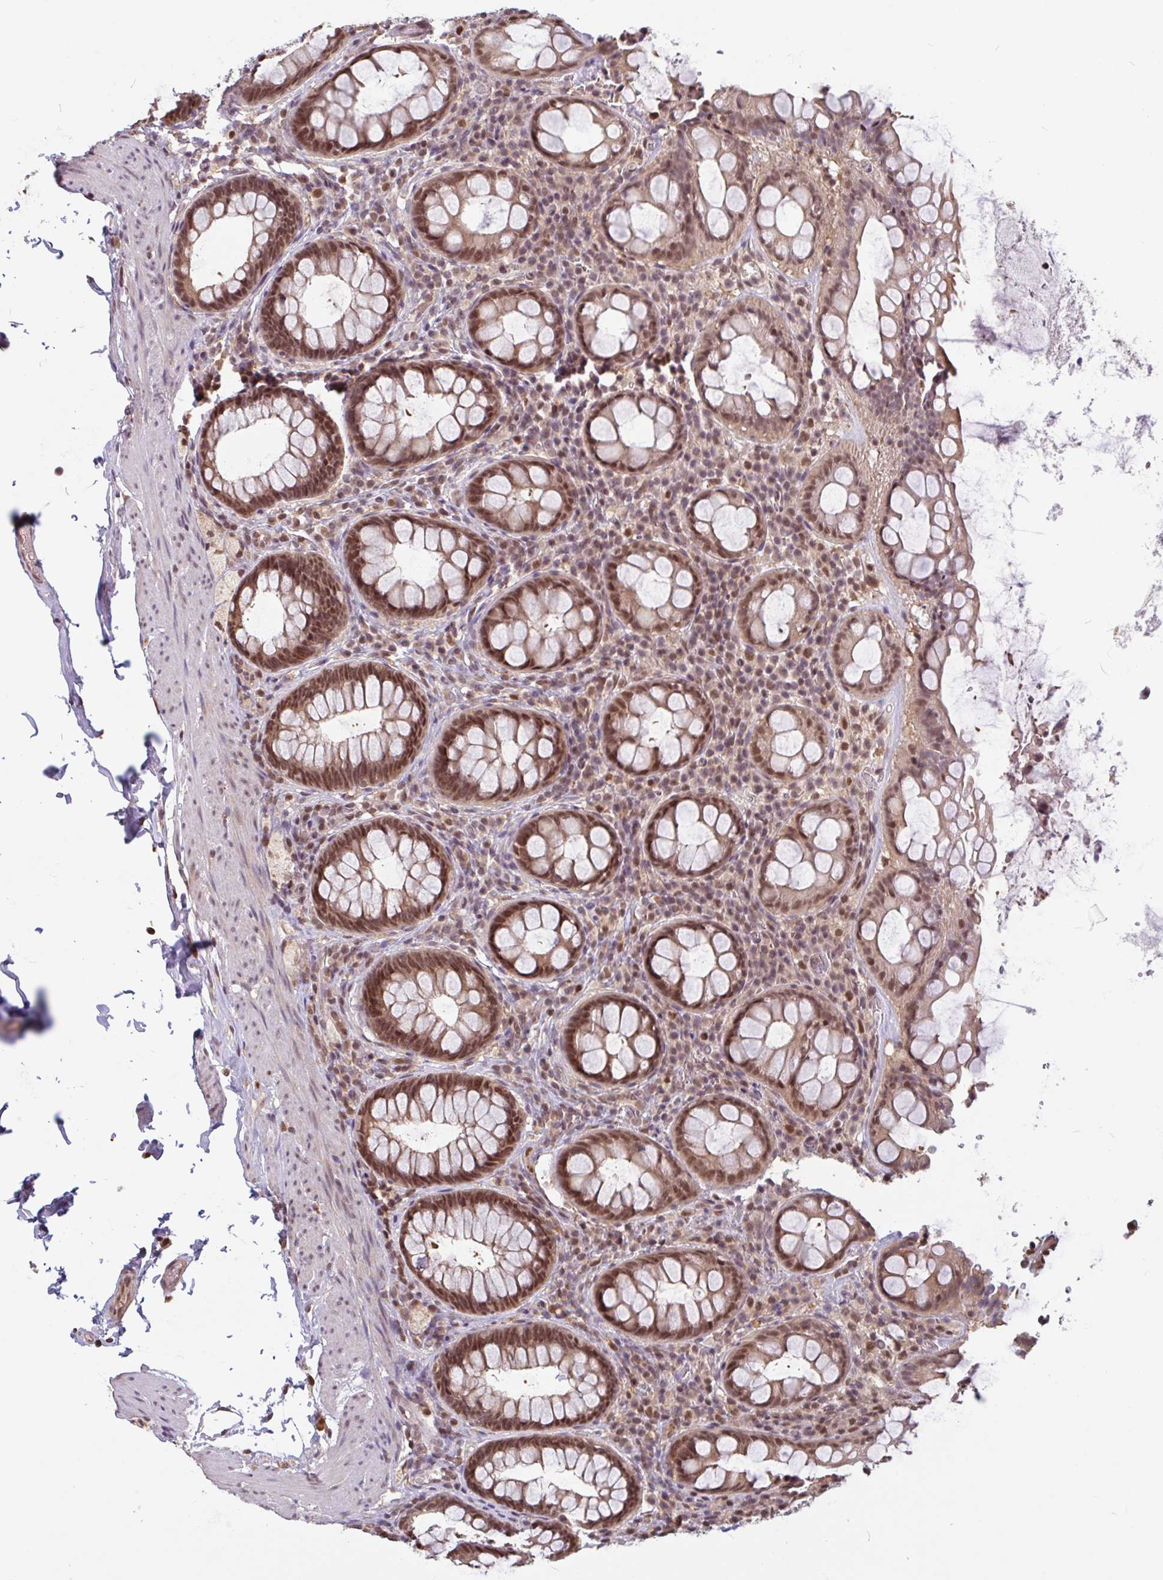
{"staining": {"intensity": "moderate", "quantity": ">75%", "location": "nuclear"}, "tissue": "rectum", "cell_type": "Glandular cells", "image_type": "normal", "snomed": [{"axis": "morphology", "description": "Normal tissue, NOS"}, {"axis": "topography", "description": "Rectum"}], "caption": "Approximately >75% of glandular cells in benign rectum show moderate nuclear protein expression as visualized by brown immunohistochemical staining.", "gene": "DR1", "patient": {"sex": "female", "age": 69}}